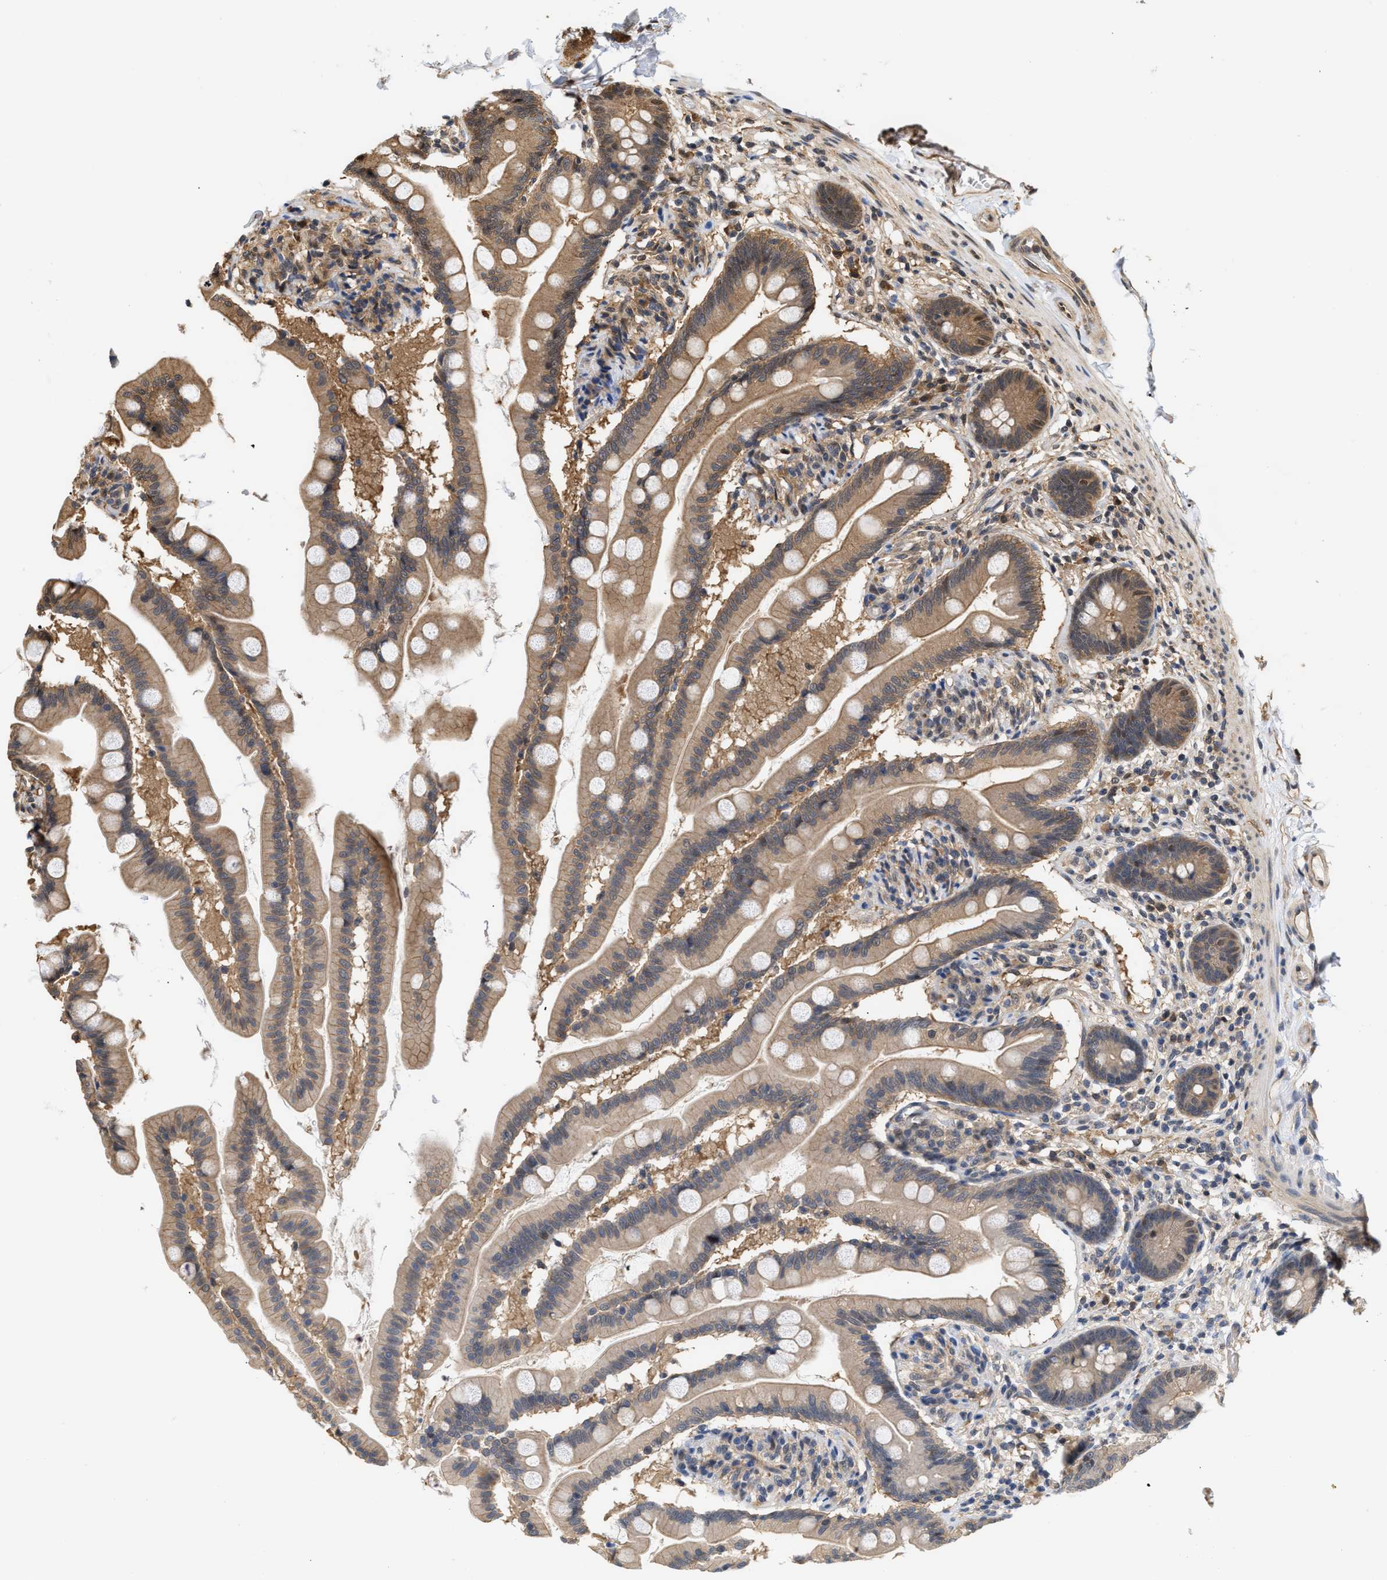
{"staining": {"intensity": "weak", "quantity": ">75%", "location": "cytoplasmic/membranous"}, "tissue": "small intestine", "cell_type": "Glandular cells", "image_type": "normal", "snomed": [{"axis": "morphology", "description": "Normal tissue, NOS"}, {"axis": "topography", "description": "Small intestine"}], "caption": "Protein expression analysis of normal small intestine reveals weak cytoplasmic/membranous positivity in about >75% of glandular cells.", "gene": "SCAI", "patient": {"sex": "female", "age": 56}}